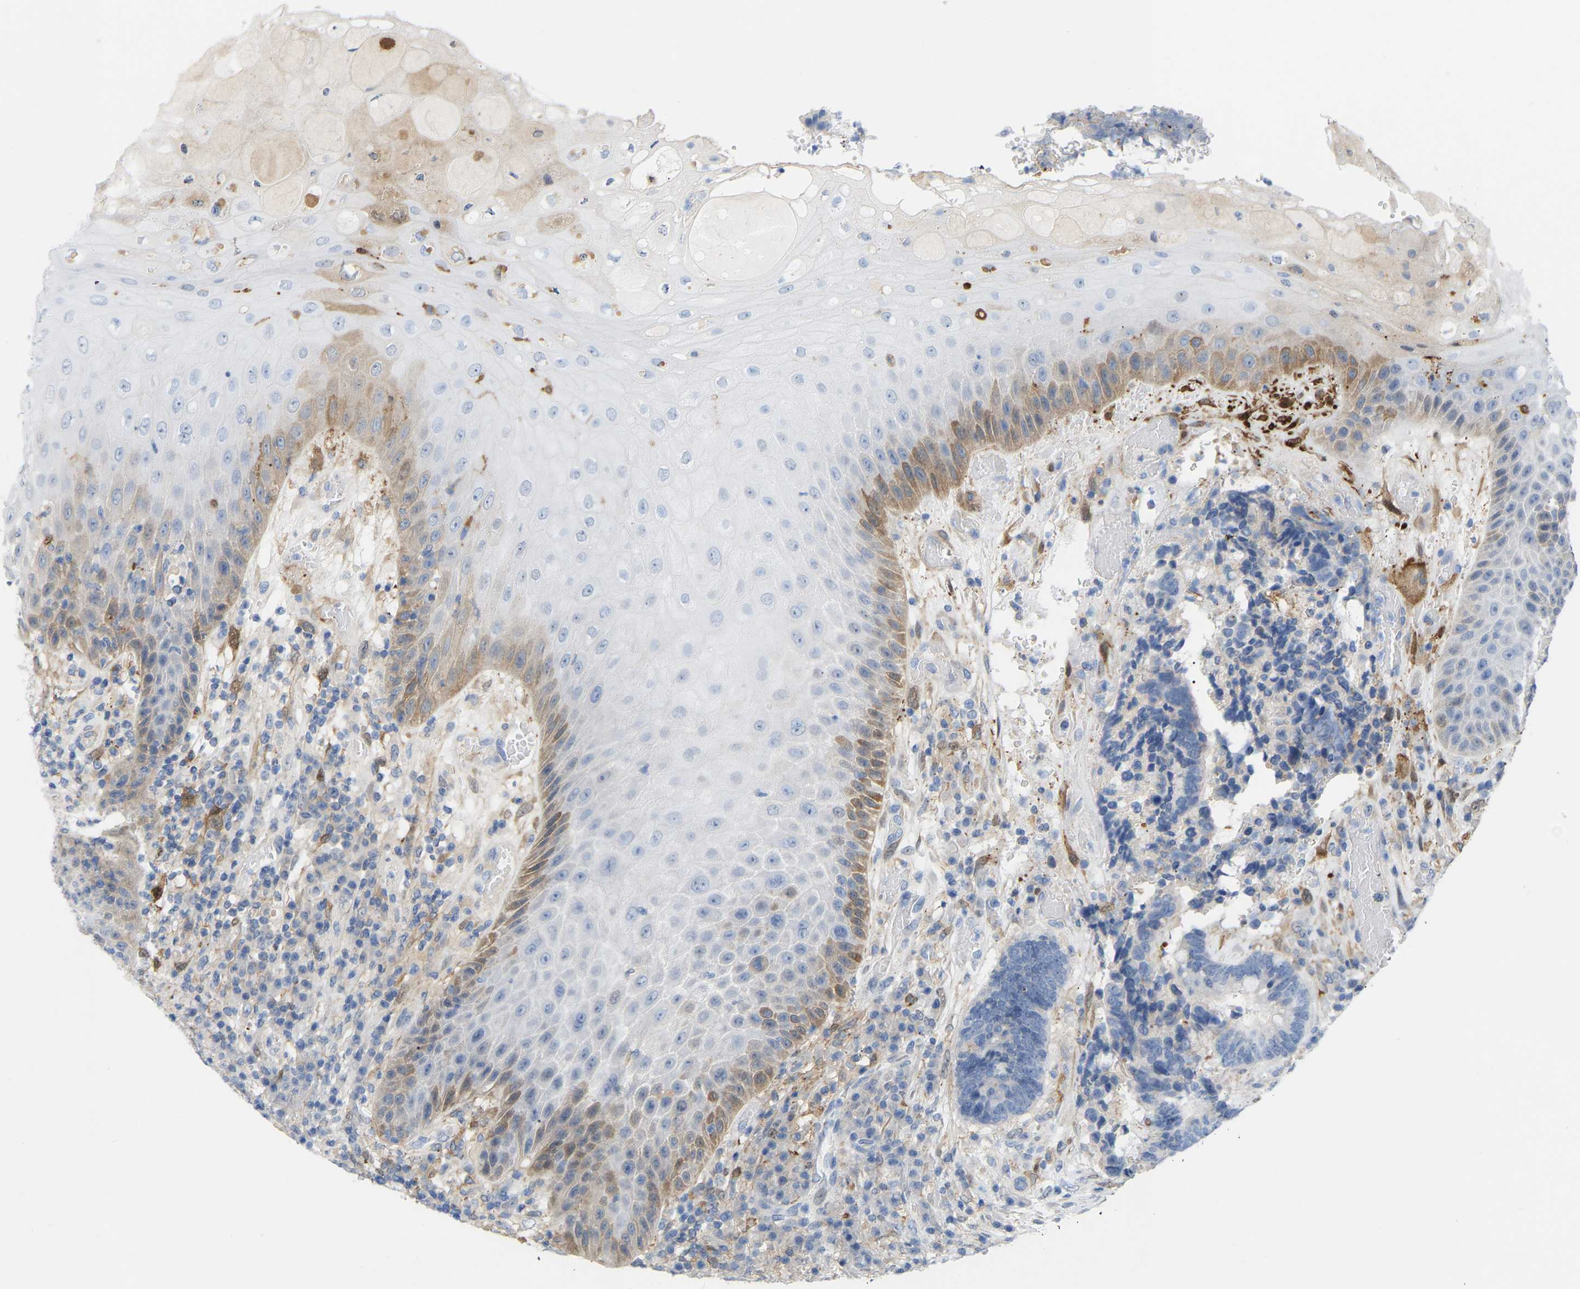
{"staining": {"intensity": "negative", "quantity": "none", "location": "none"}, "tissue": "colorectal cancer", "cell_type": "Tumor cells", "image_type": "cancer", "snomed": [{"axis": "morphology", "description": "Adenocarcinoma, NOS"}, {"axis": "topography", "description": "Rectum"}, {"axis": "topography", "description": "Anal"}], "caption": "This is an immunohistochemistry (IHC) photomicrograph of adenocarcinoma (colorectal). There is no positivity in tumor cells.", "gene": "ABTB2", "patient": {"sex": "female", "age": 89}}